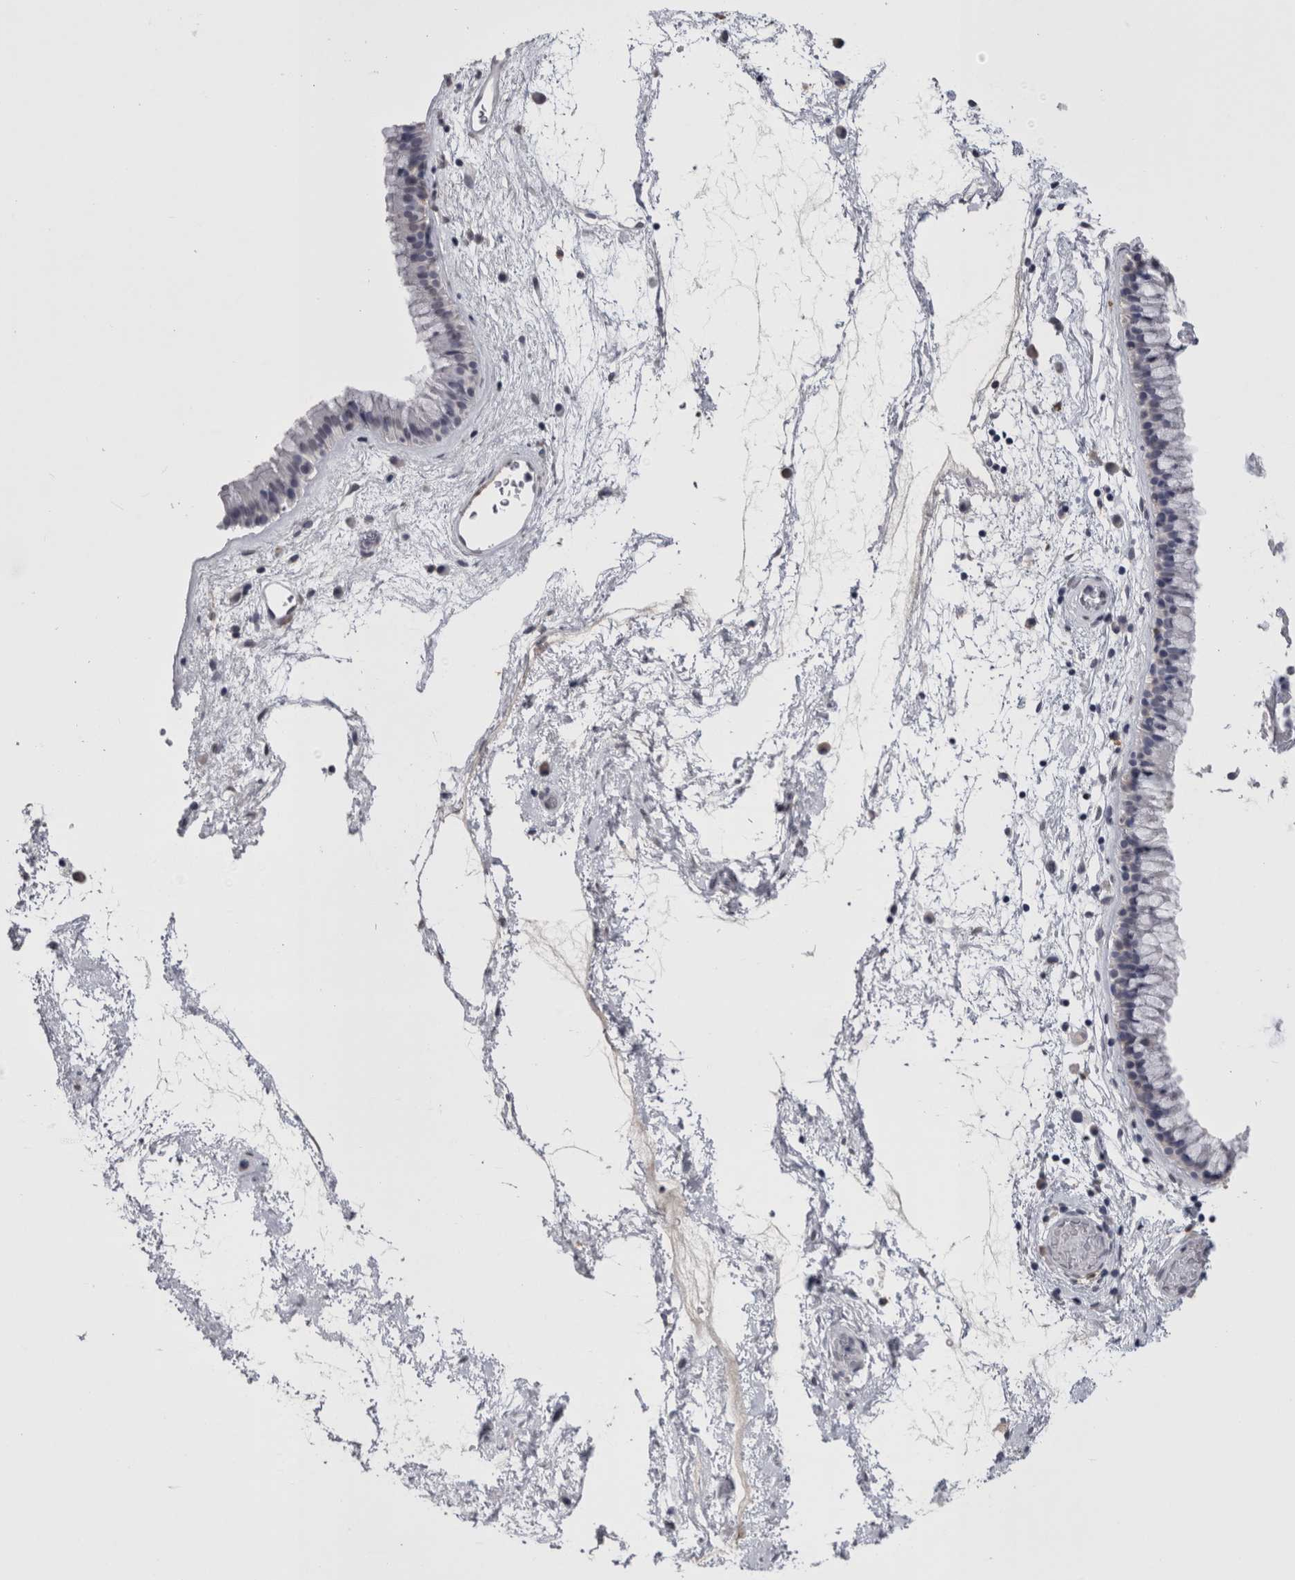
{"staining": {"intensity": "negative", "quantity": "none", "location": "none"}, "tissue": "nasopharynx", "cell_type": "Respiratory epithelial cells", "image_type": "normal", "snomed": [{"axis": "morphology", "description": "Normal tissue, NOS"}, {"axis": "morphology", "description": "Inflammation, NOS"}, {"axis": "topography", "description": "Nasopharynx"}], "caption": "DAB (3,3'-diaminobenzidine) immunohistochemical staining of benign nasopharynx displays no significant expression in respiratory epithelial cells. The staining was performed using DAB (3,3'-diaminobenzidine) to visualize the protein expression in brown, while the nuclei were stained in blue with hematoxylin (Magnification: 20x).", "gene": "PAX5", "patient": {"sex": "male", "age": 48}}